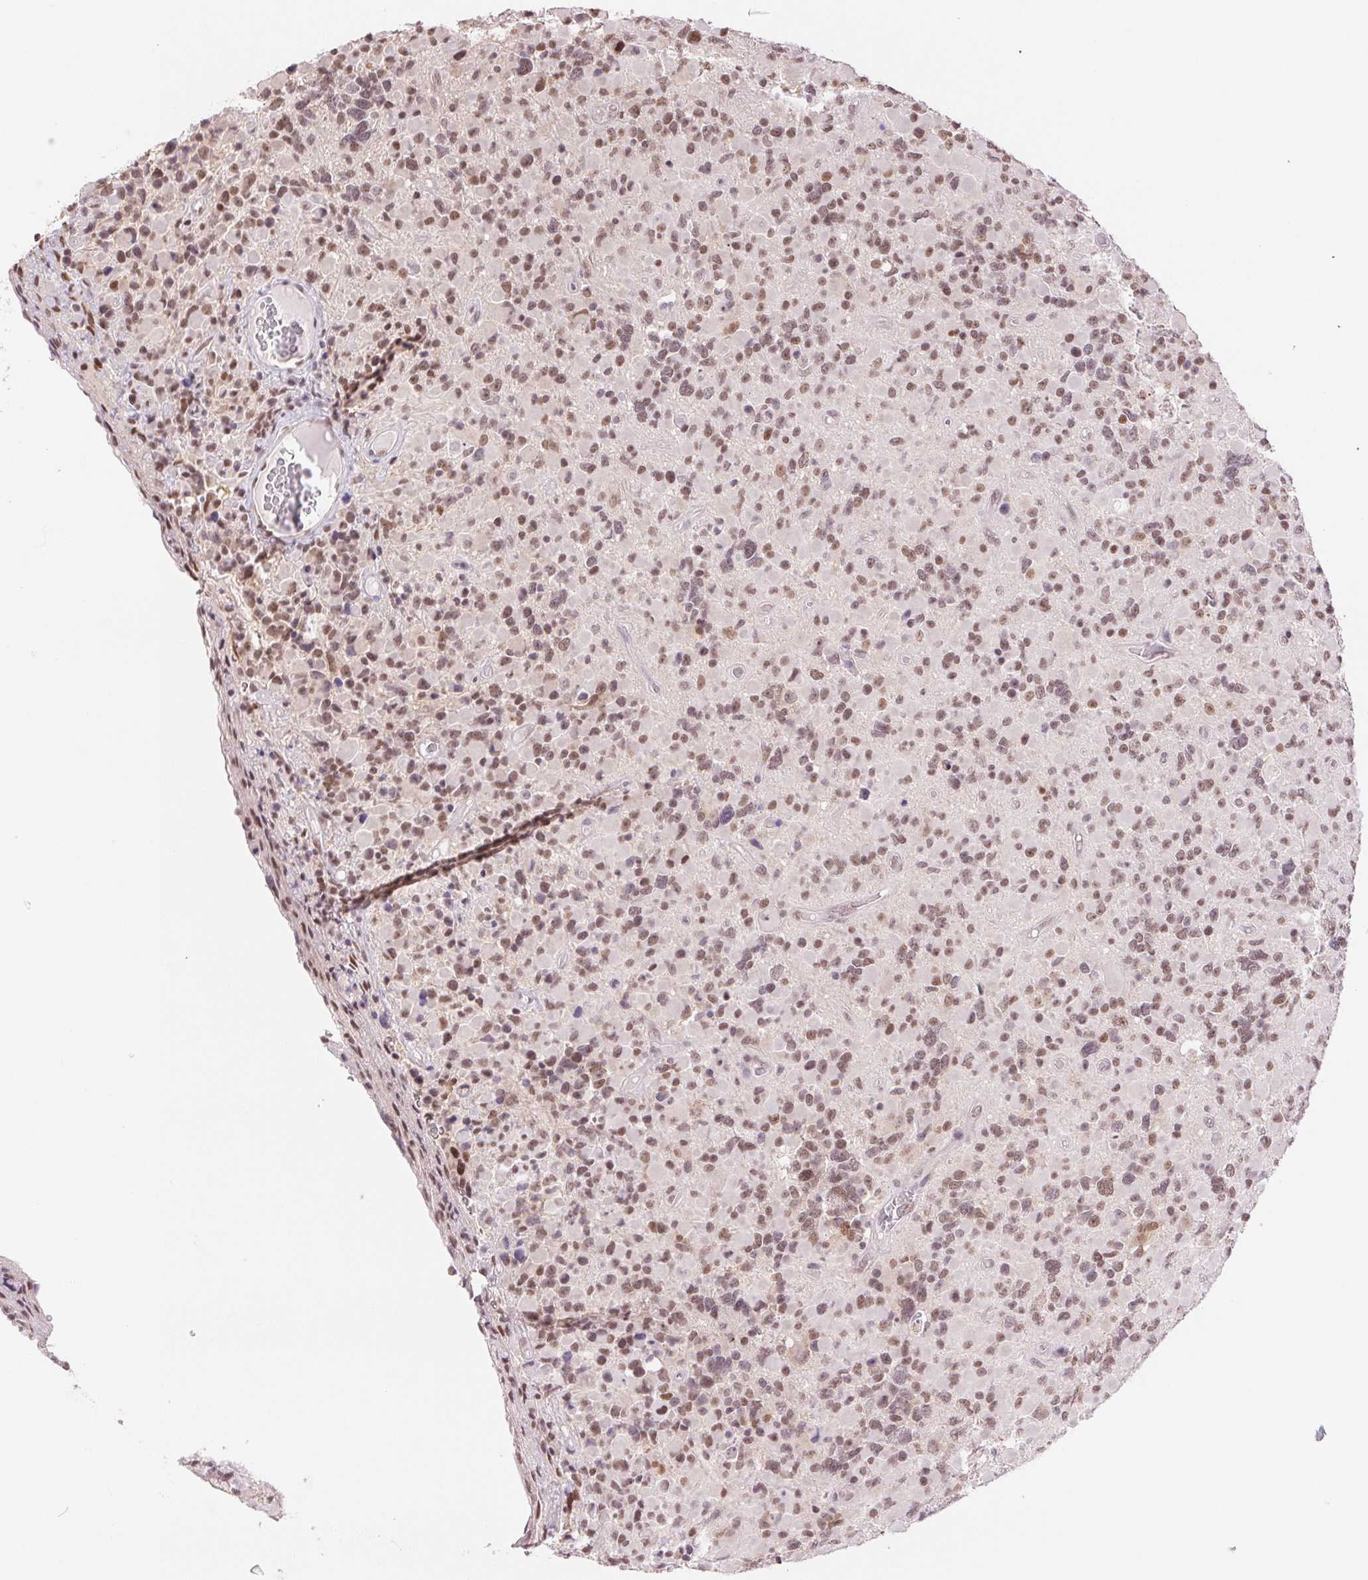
{"staining": {"intensity": "moderate", "quantity": ">75%", "location": "nuclear"}, "tissue": "glioma", "cell_type": "Tumor cells", "image_type": "cancer", "snomed": [{"axis": "morphology", "description": "Glioma, malignant, High grade"}, {"axis": "topography", "description": "Brain"}], "caption": "Human glioma stained with a brown dye reveals moderate nuclear positive expression in about >75% of tumor cells.", "gene": "RPRD1B", "patient": {"sex": "female", "age": 40}}